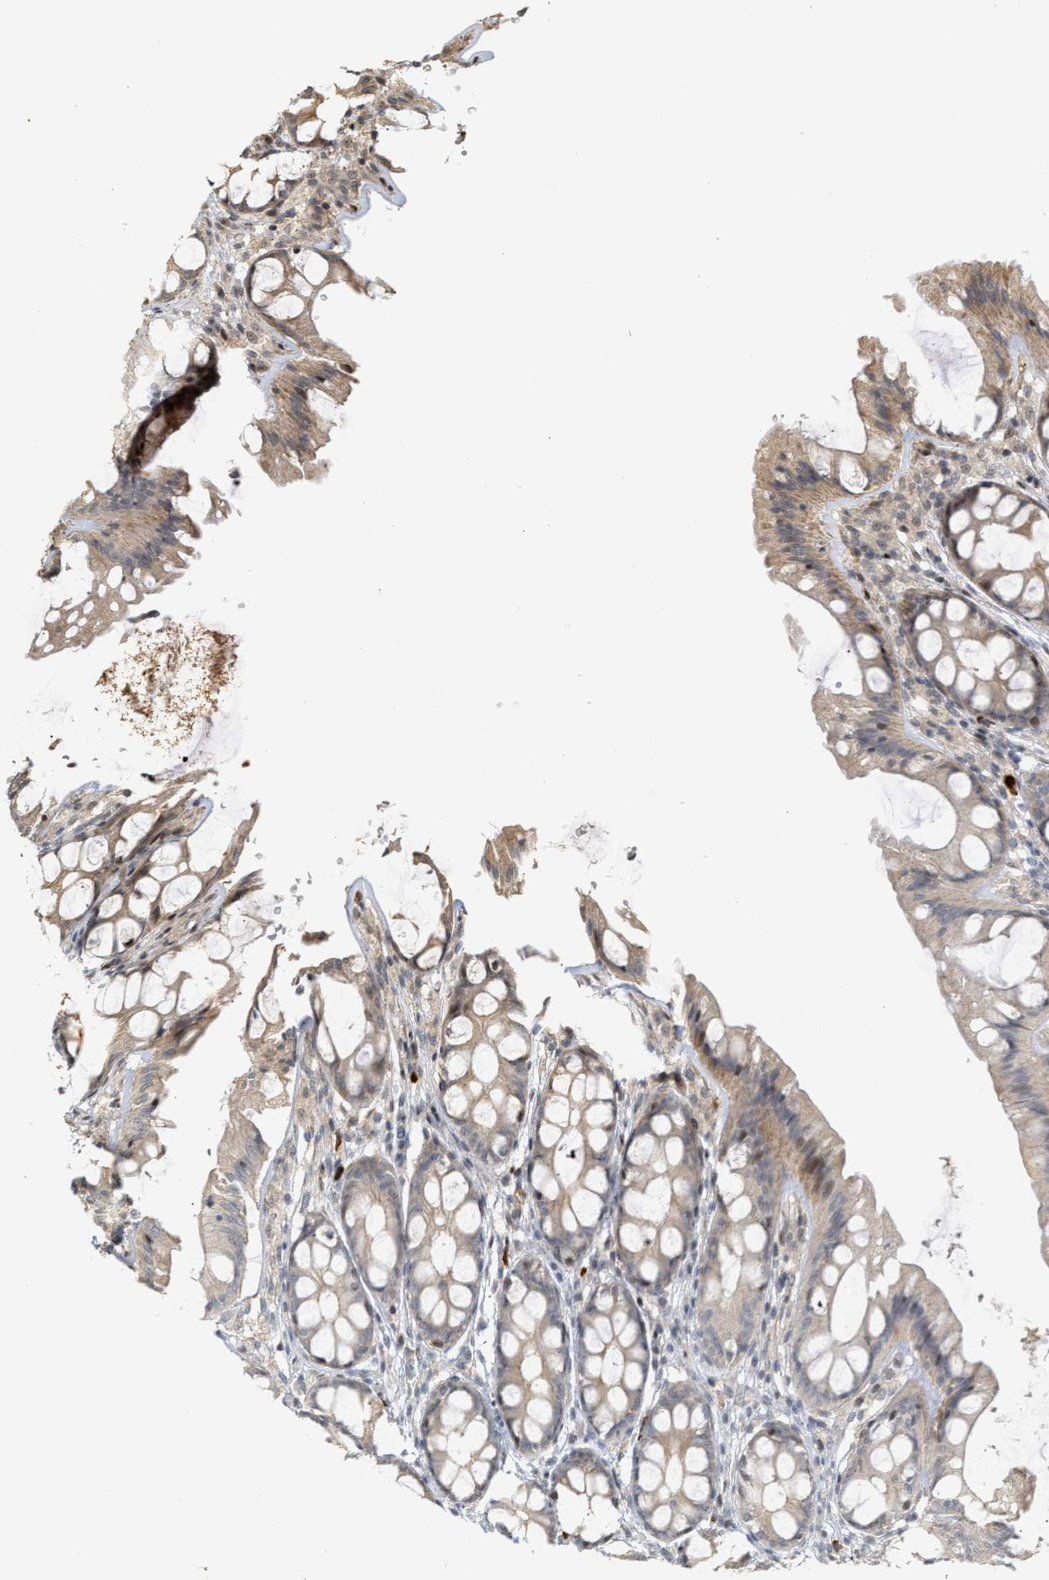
{"staining": {"intensity": "moderate", "quantity": ">75%", "location": "nuclear"}, "tissue": "colon", "cell_type": "Endothelial cells", "image_type": "normal", "snomed": [{"axis": "morphology", "description": "Normal tissue, NOS"}, {"axis": "topography", "description": "Colon"}], "caption": "The image shows immunohistochemical staining of normal colon. There is moderate nuclear expression is identified in approximately >75% of endothelial cells. Using DAB (brown) and hematoxylin (blue) stains, captured at high magnification using brightfield microscopy.", "gene": "ZFAND5", "patient": {"sex": "male", "age": 47}}